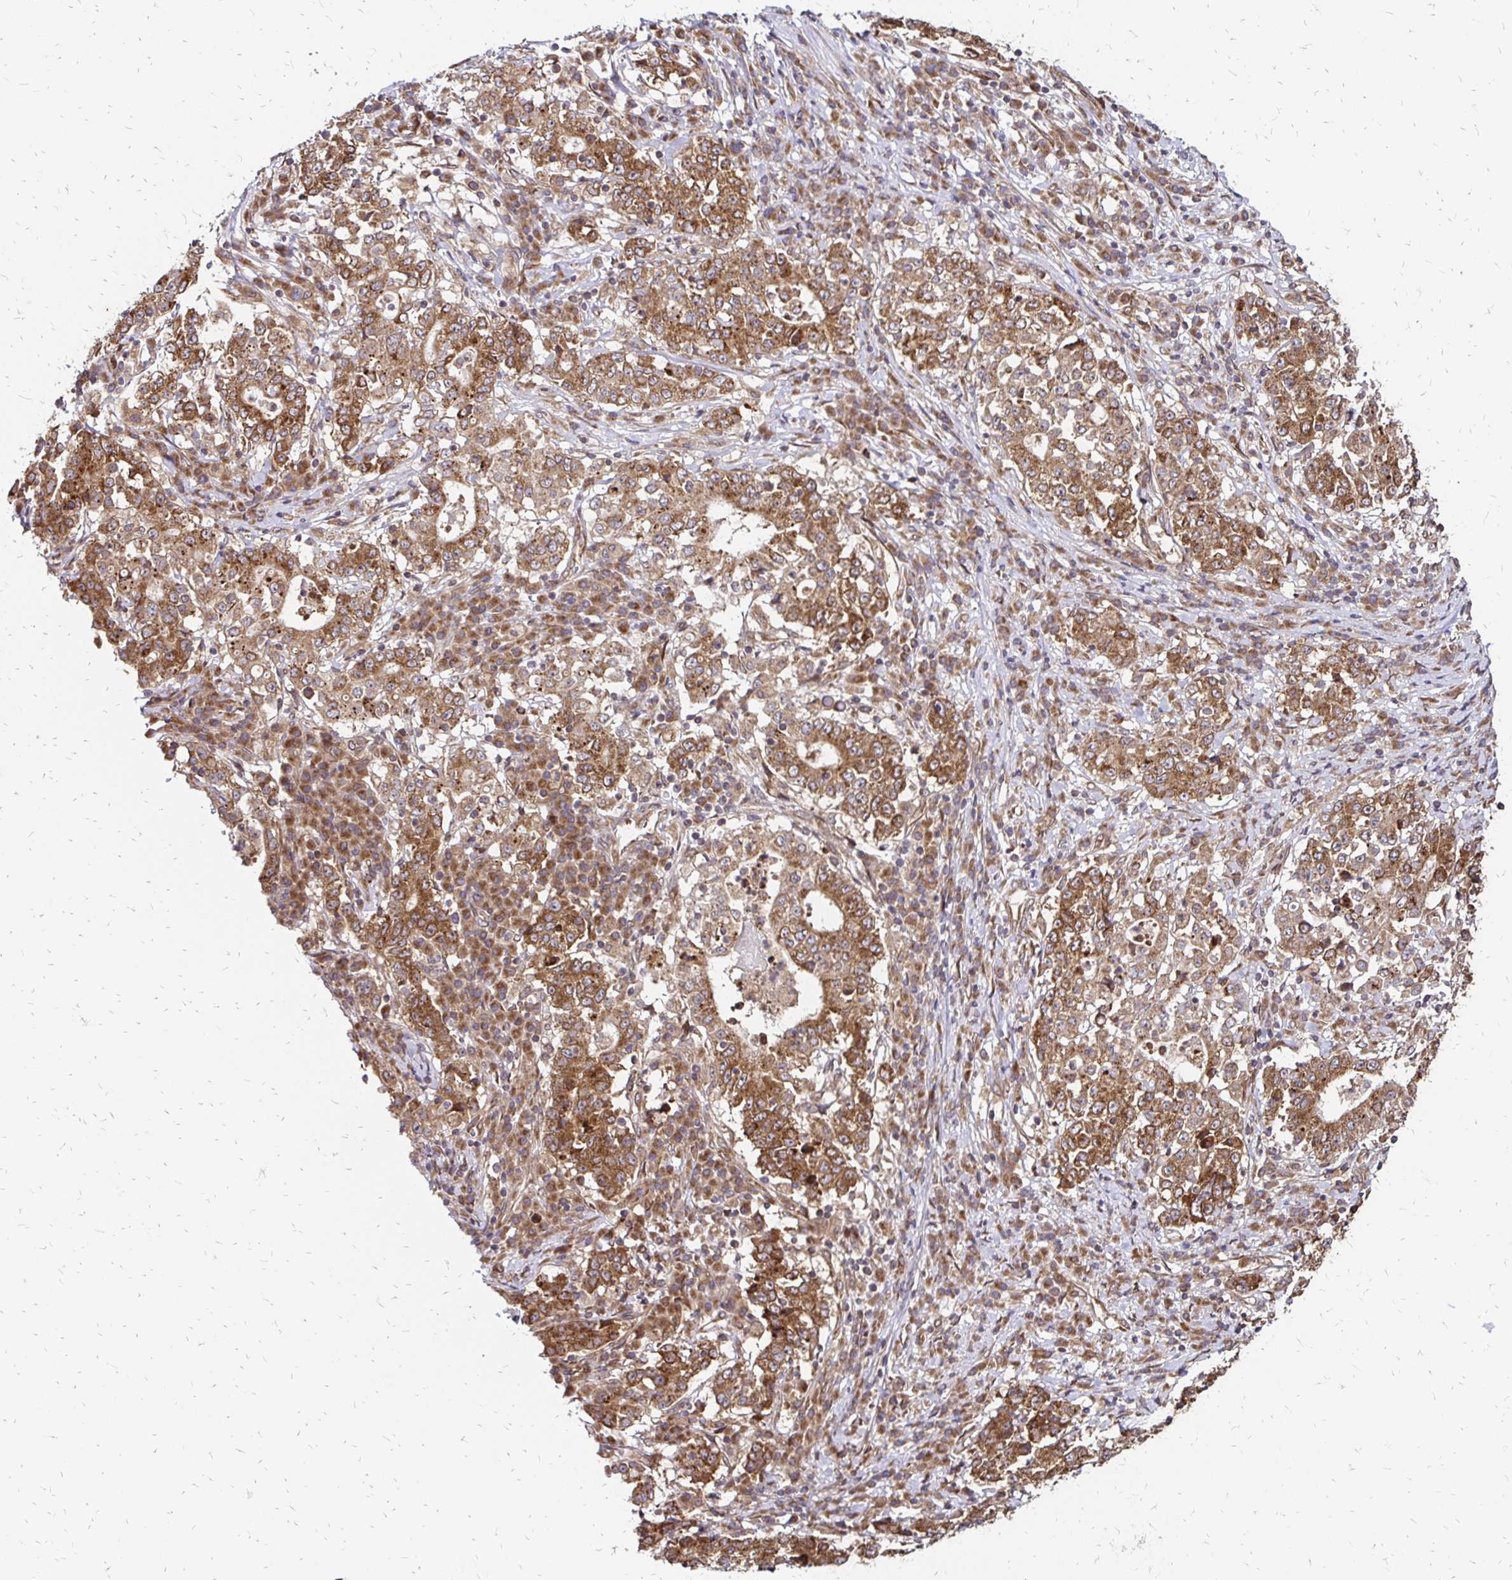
{"staining": {"intensity": "moderate", "quantity": ">75%", "location": "cytoplasmic/membranous"}, "tissue": "stomach cancer", "cell_type": "Tumor cells", "image_type": "cancer", "snomed": [{"axis": "morphology", "description": "Adenocarcinoma, NOS"}, {"axis": "topography", "description": "Stomach"}], "caption": "Adenocarcinoma (stomach) stained with a brown dye displays moderate cytoplasmic/membranous positive positivity in about >75% of tumor cells.", "gene": "ZW10", "patient": {"sex": "male", "age": 59}}